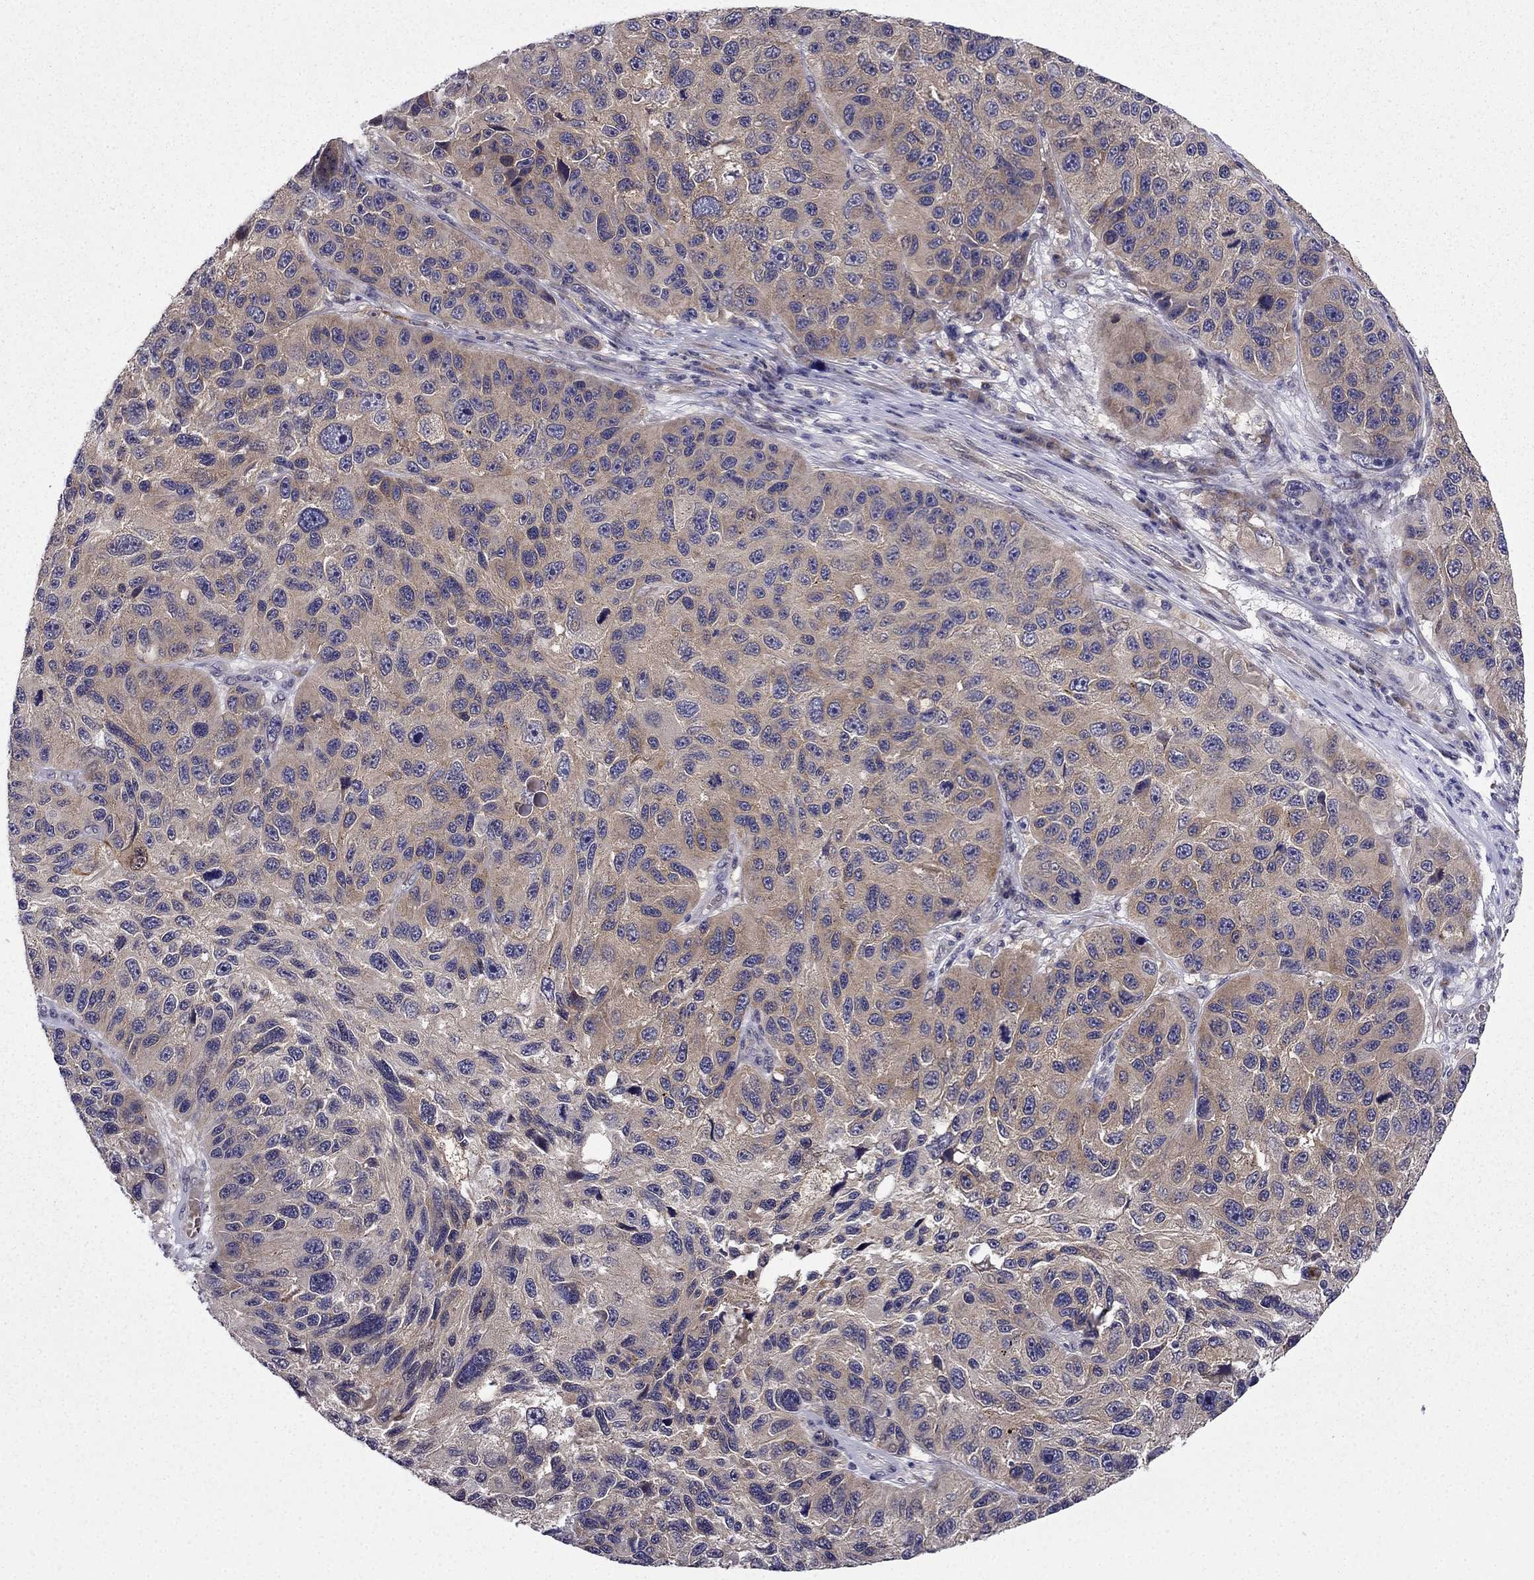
{"staining": {"intensity": "weak", "quantity": "25%-75%", "location": "cytoplasmic/membranous"}, "tissue": "melanoma", "cell_type": "Tumor cells", "image_type": "cancer", "snomed": [{"axis": "morphology", "description": "Malignant melanoma, NOS"}, {"axis": "topography", "description": "Skin"}], "caption": "Immunohistochemistry (IHC) of human melanoma shows low levels of weak cytoplasmic/membranous positivity in approximately 25%-75% of tumor cells. The protein of interest is stained brown, and the nuclei are stained in blue (DAB IHC with brightfield microscopy, high magnification).", "gene": "ARHGEF28", "patient": {"sex": "male", "age": 53}}